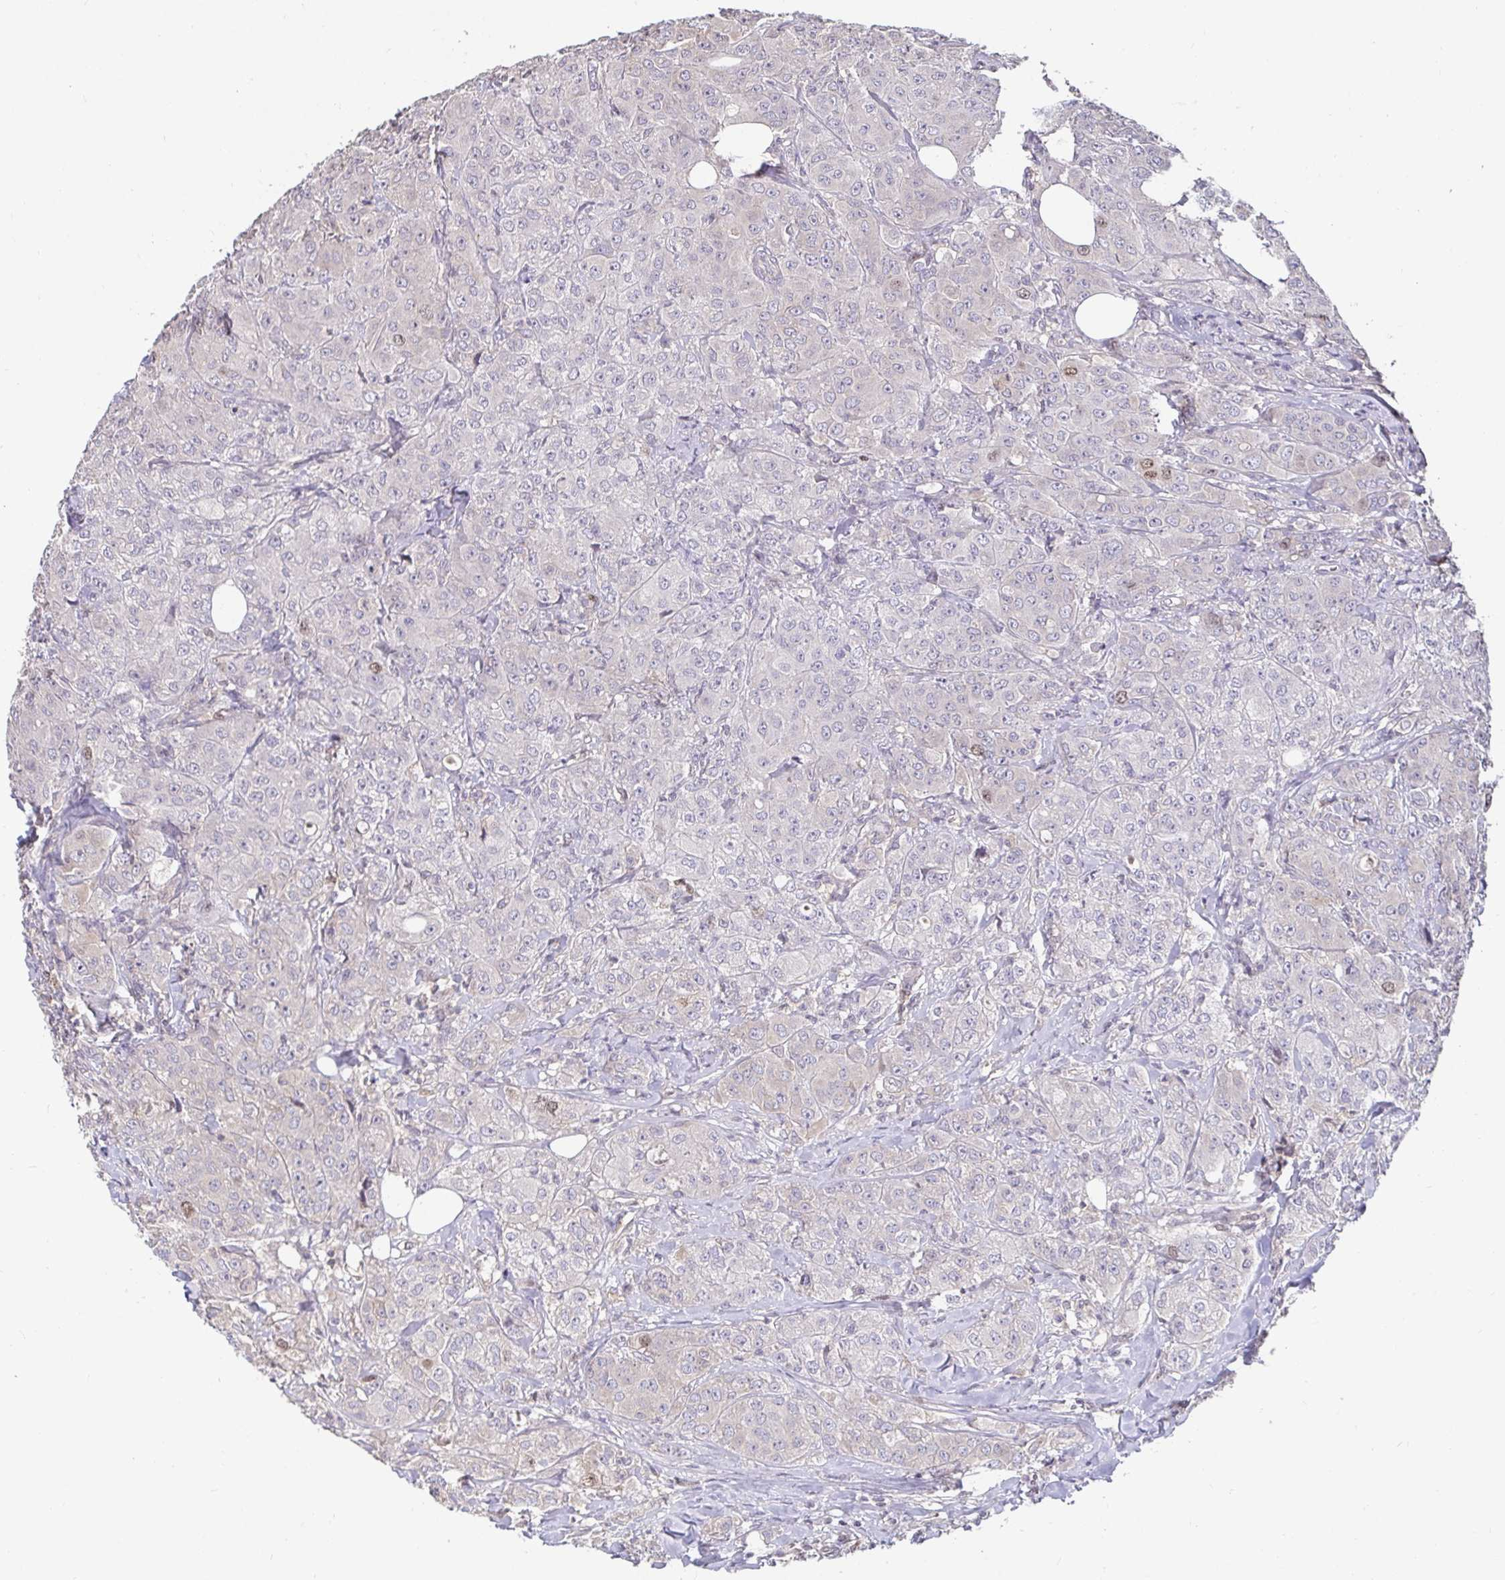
{"staining": {"intensity": "moderate", "quantity": "<25%", "location": "nuclear"}, "tissue": "breast cancer", "cell_type": "Tumor cells", "image_type": "cancer", "snomed": [{"axis": "morphology", "description": "Normal tissue, NOS"}, {"axis": "morphology", "description": "Duct carcinoma"}, {"axis": "topography", "description": "Breast"}], "caption": "DAB immunohistochemical staining of human breast intraductal carcinoma exhibits moderate nuclear protein expression in about <25% of tumor cells.", "gene": "ANLN", "patient": {"sex": "female", "age": 43}}